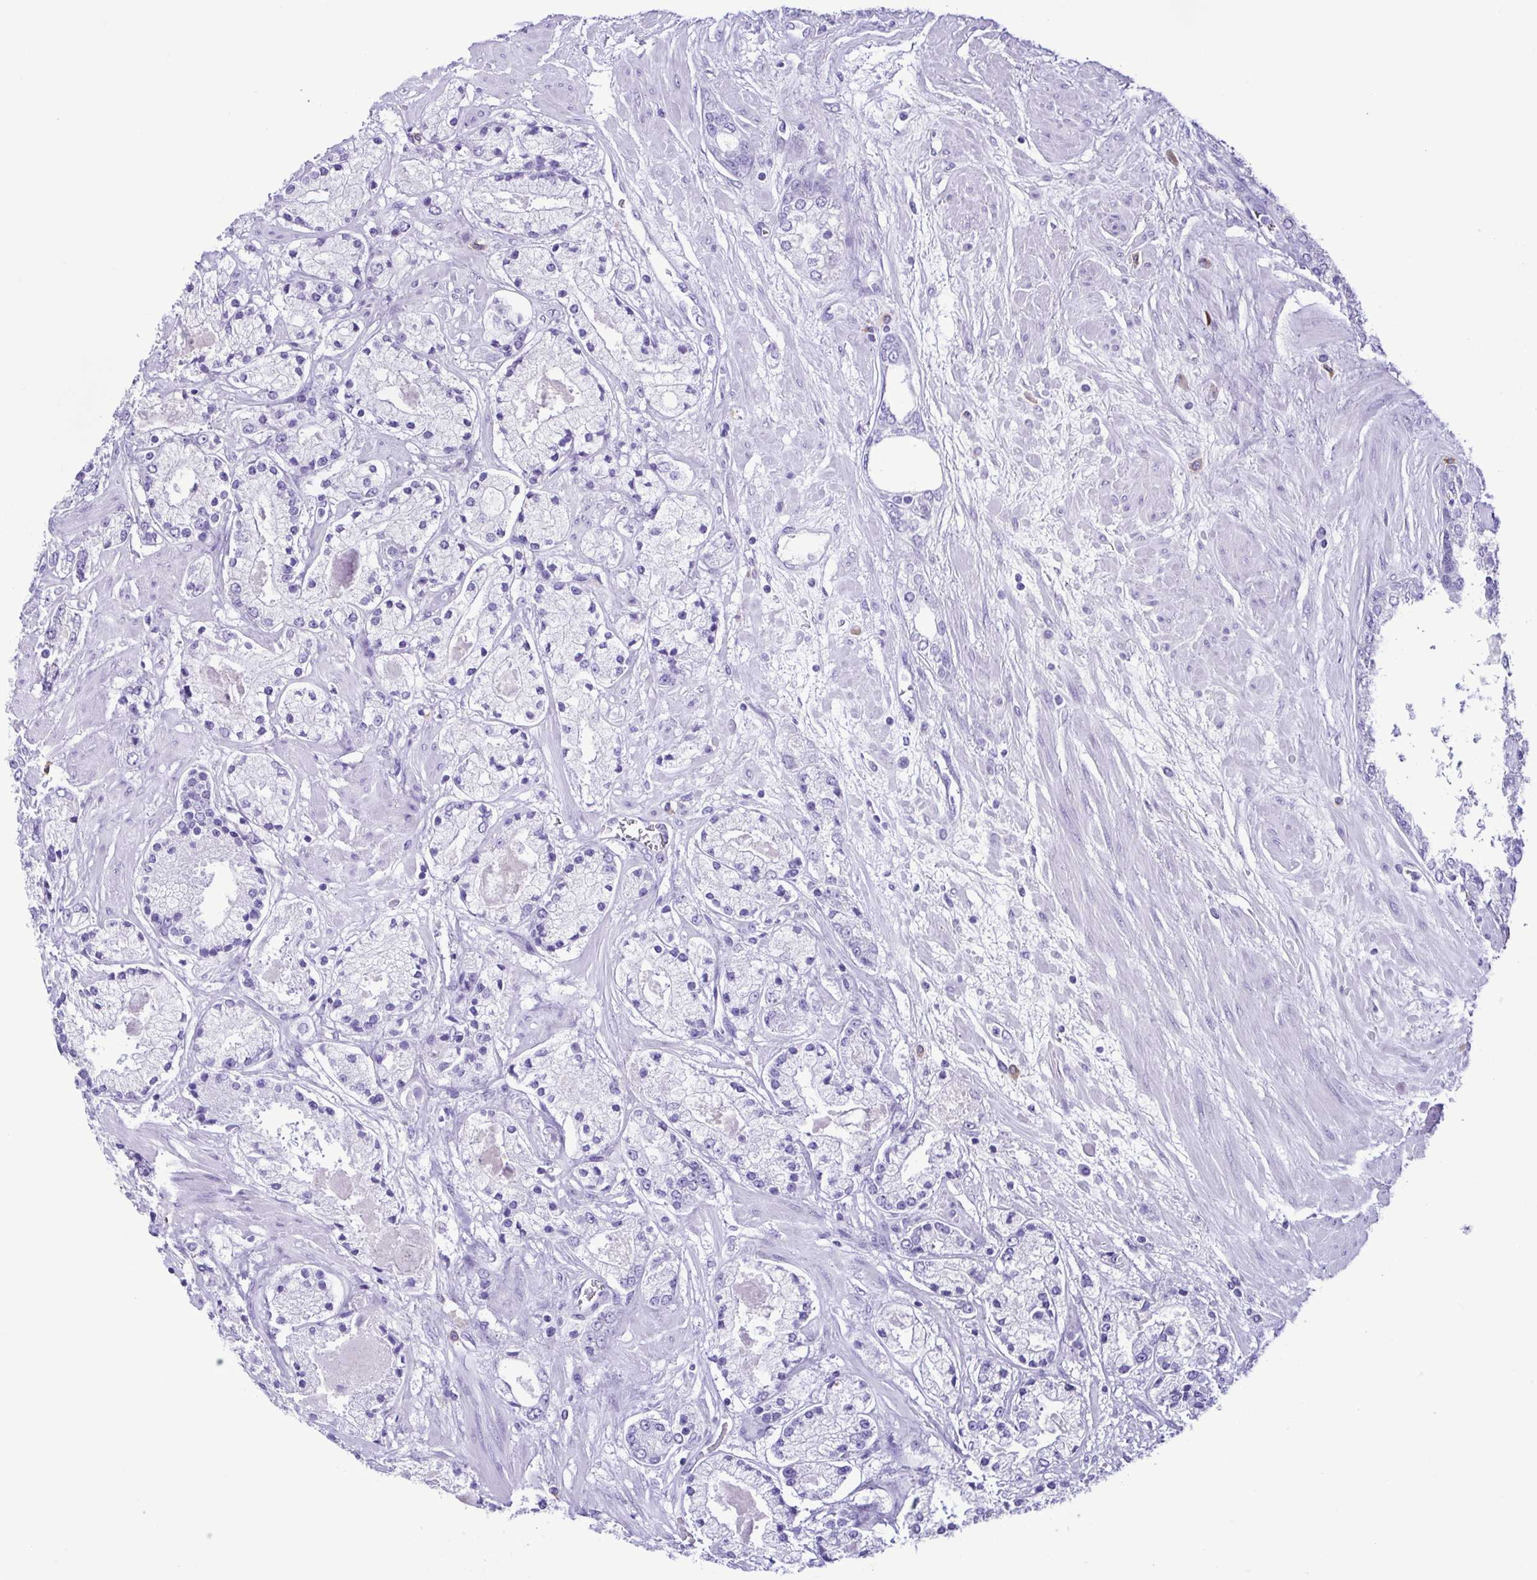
{"staining": {"intensity": "negative", "quantity": "none", "location": "none"}, "tissue": "prostate cancer", "cell_type": "Tumor cells", "image_type": "cancer", "snomed": [{"axis": "morphology", "description": "Adenocarcinoma, High grade"}, {"axis": "topography", "description": "Prostate"}], "caption": "Histopathology image shows no protein positivity in tumor cells of high-grade adenocarcinoma (prostate) tissue. (DAB IHC with hematoxylin counter stain).", "gene": "SPATA16", "patient": {"sex": "male", "age": 67}}